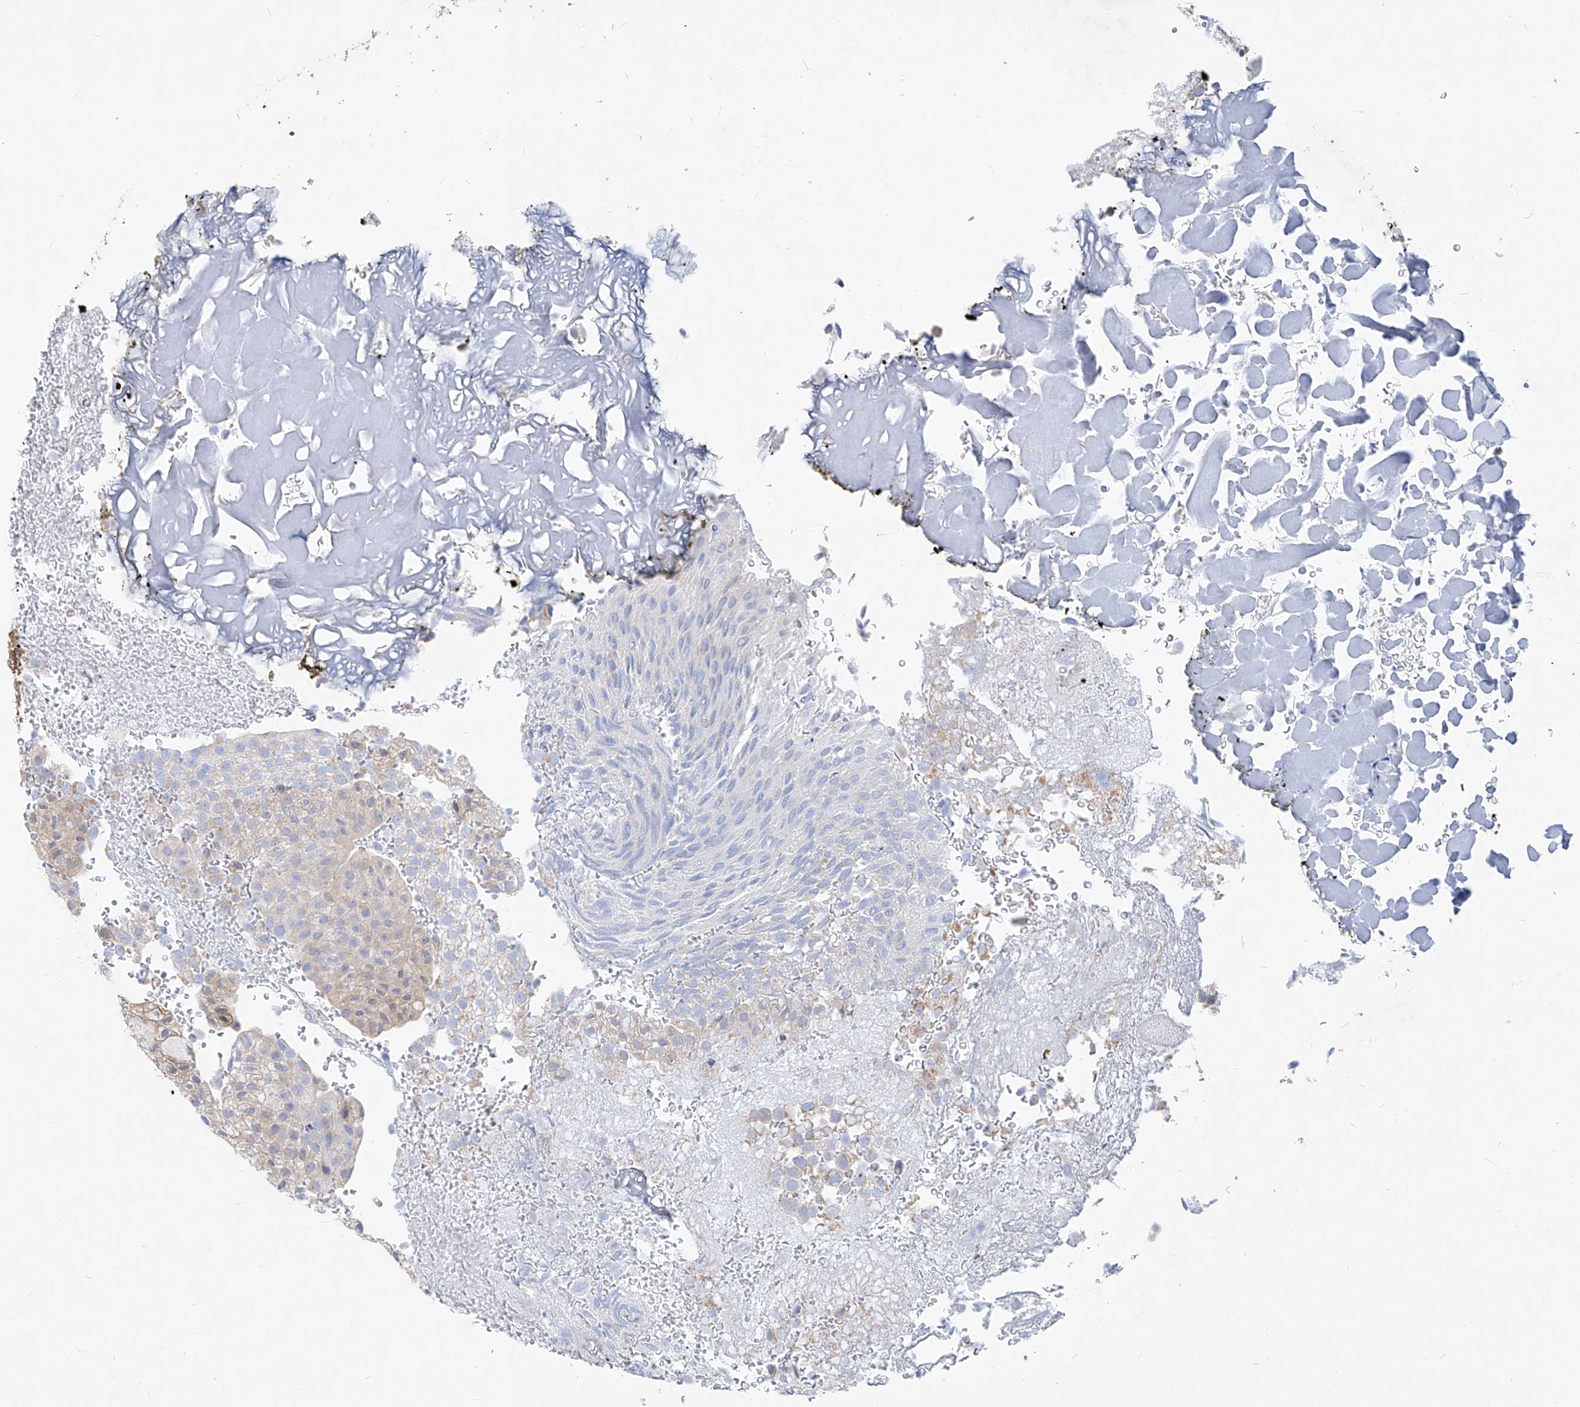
{"staining": {"intensity": "weak", "quantity": "<25%", "location": "cytoplasmic/membranous"}, "tissue": "urothelial cancer", "cell_type": "Tumor cells", "image_type": "cancer", "snomed": [{"axis": "morphology", "description": "Urothelial carcinoma, Low grade"}, {"axis": "topography", "description": "Urinary bladder"}], "caption": "Urothelial cancer was stained to show a protein in brown. There is no significant expression in tumor cells.", "gene": "UFL1", "patient": {"sex": "male", "age": 78}}